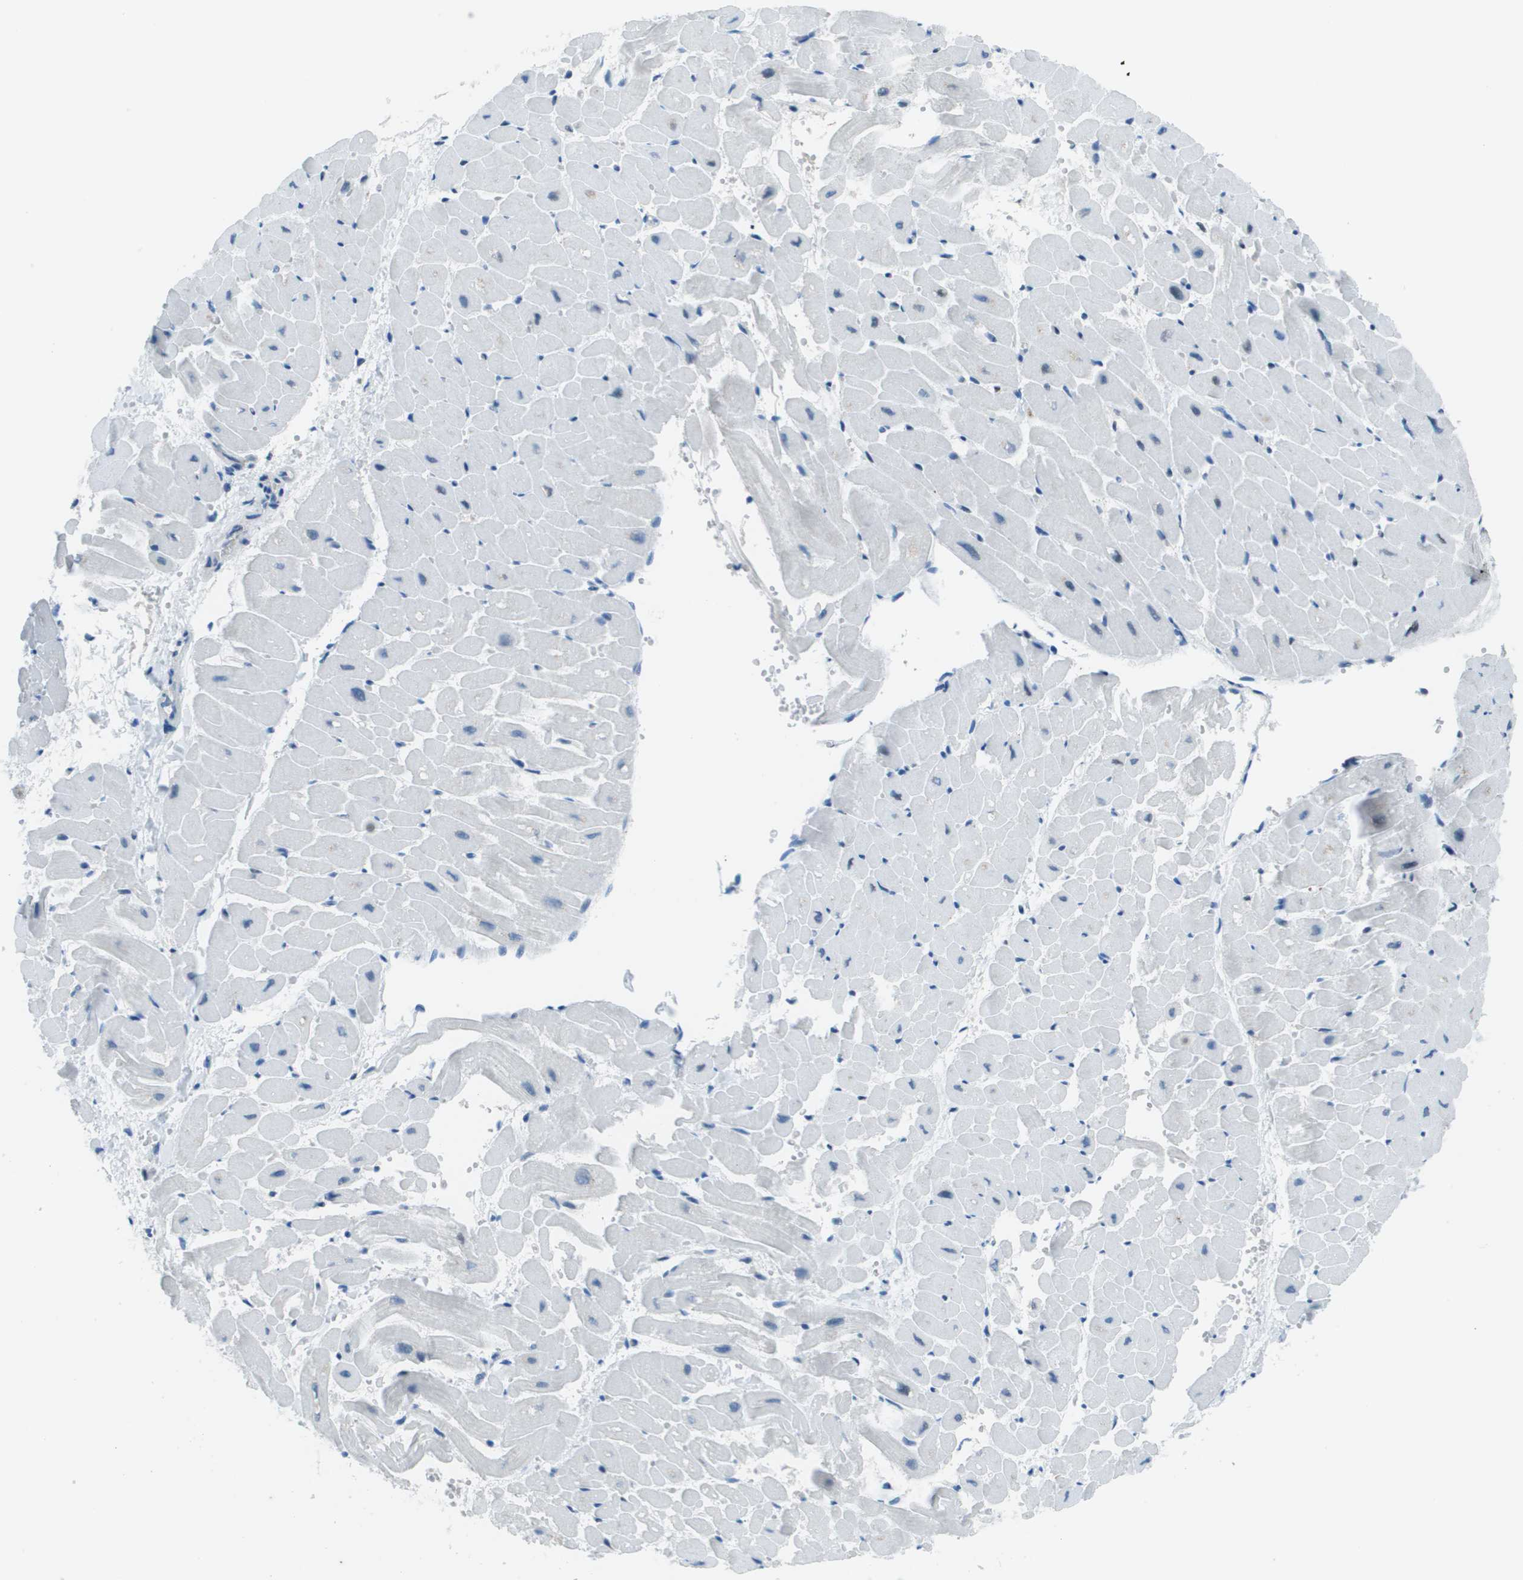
{"staining": {"intensity": "weak", "quantity": "<25%", "location": "cytoplasmic/membranous"}, "tissue": "heart muscle", "cell_type": "Cardiomyocytes", "image_type": "normal", "snomed": [{"axis": "morphology", "description": "Normal tissue, NOS"}, {"axis": "topography", "description": "Heart"}], "caption": "Micrograph shows no significant protein positivity in cardiomyocytes of unremarkable heart muscle.", "gene": "STIP1", "patient": {"sex": "male", "age": 45}}